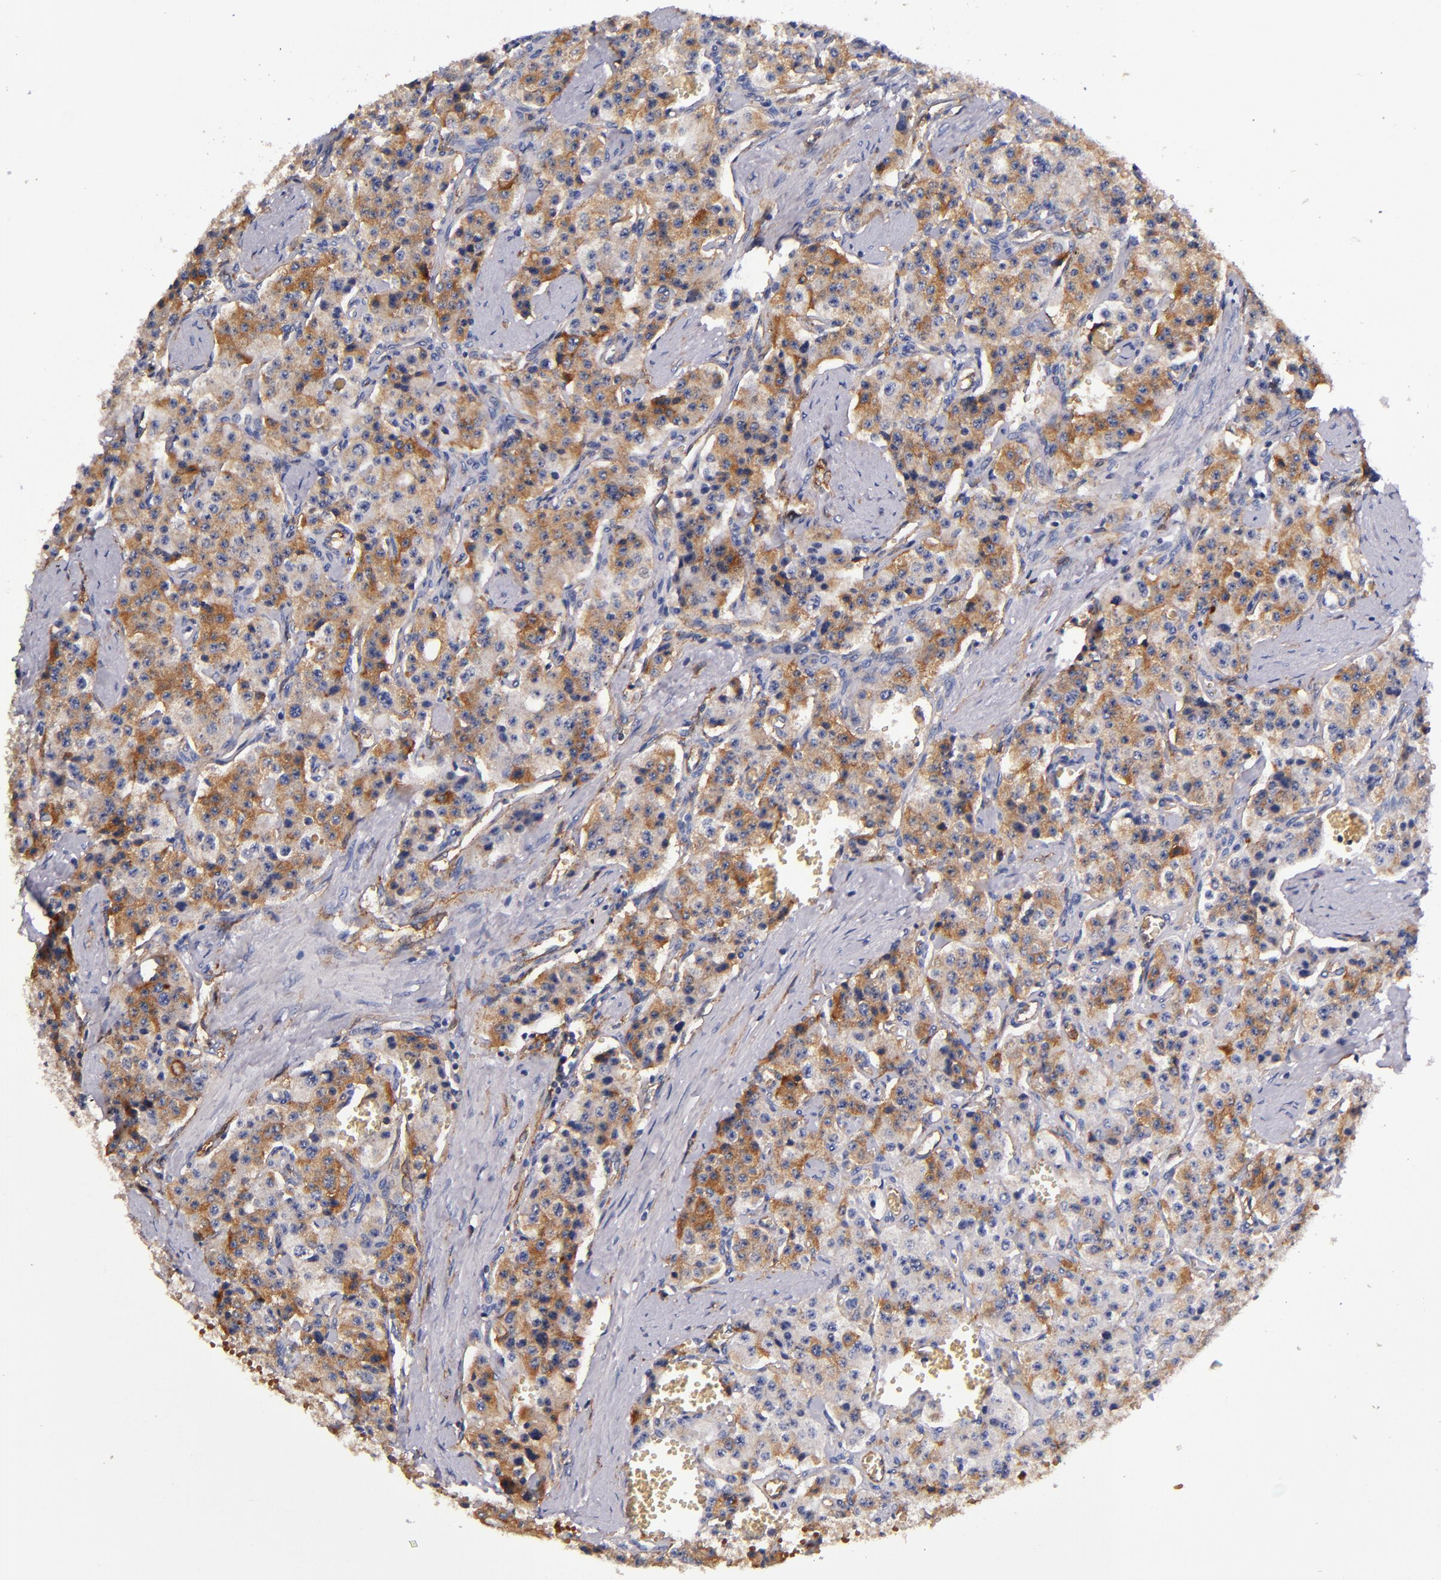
{"staining": {"intensity": "strong", "quantity": ">75%", "location": "cytoplasmic/membranous"}, "tissue": "carcinoid", "cell_type": "Tumor cells", "image_type": "cancer", "snomed": [{"axis": "morphology", "description": "Carcinoid, malignant, NOS"}, {"axis": "topography", "description": "Small intestine"}], "caption": "Immunohistochemical staining of carcinoid displays high levels of strong cytoplasmic/membranous expression in about >75% of tumor cells.", "gene": "SIRPA", "patient": {"sex": "male", "age": 52}}